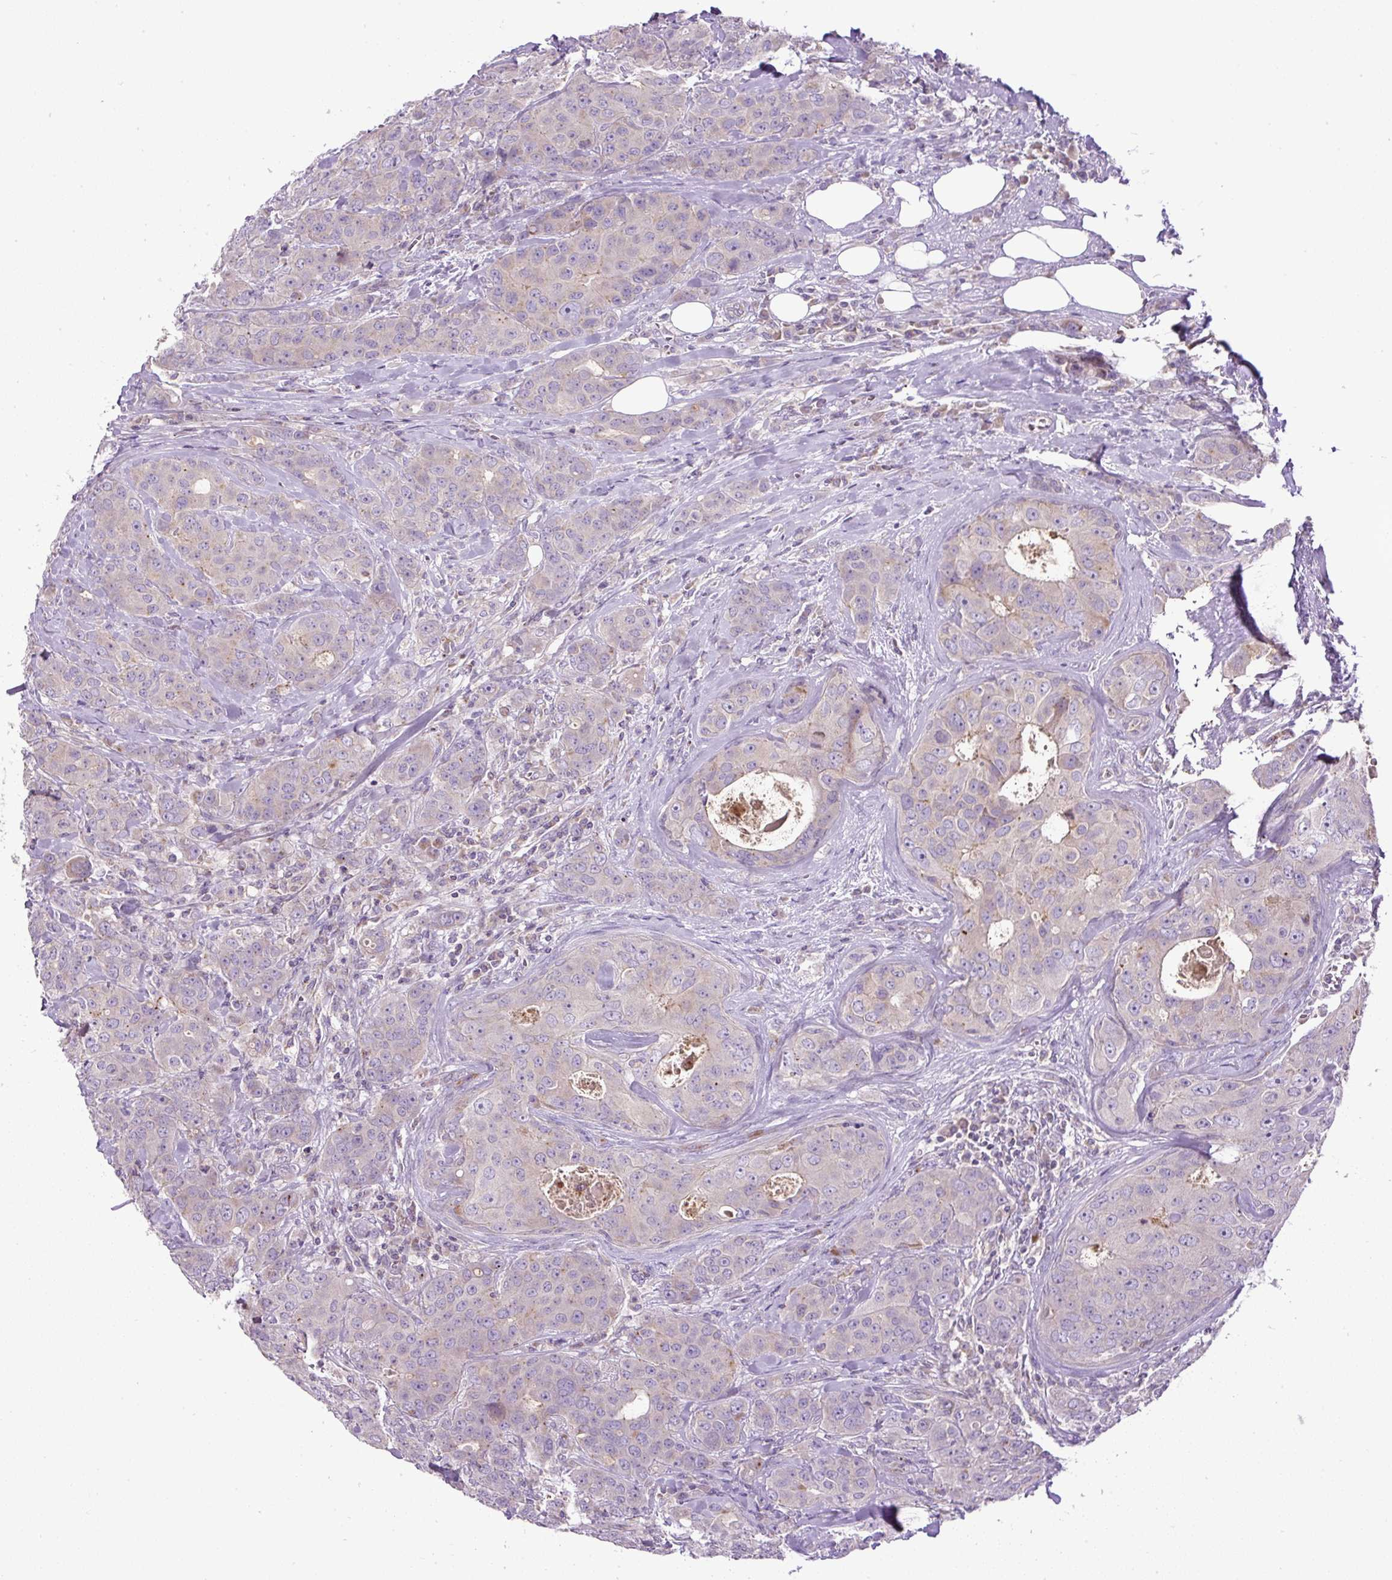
{"staining": {"intensity": "negative", "quantity": "none", "location": "none"}, "tissue": "breast cancer", "cell_type": "Tumor cells", "image_type": "cancer", "snomed": [{"axis": "morphology", "description": "Duct carcinoma"}, {"axis": "topography", "description": "Breast"}], "caption": "Tumor cells are negative for brown protein staining in breast intraductal carcinoma.", "gene": "ZNF547", "patient": {"sex": "female", "age": 43}}